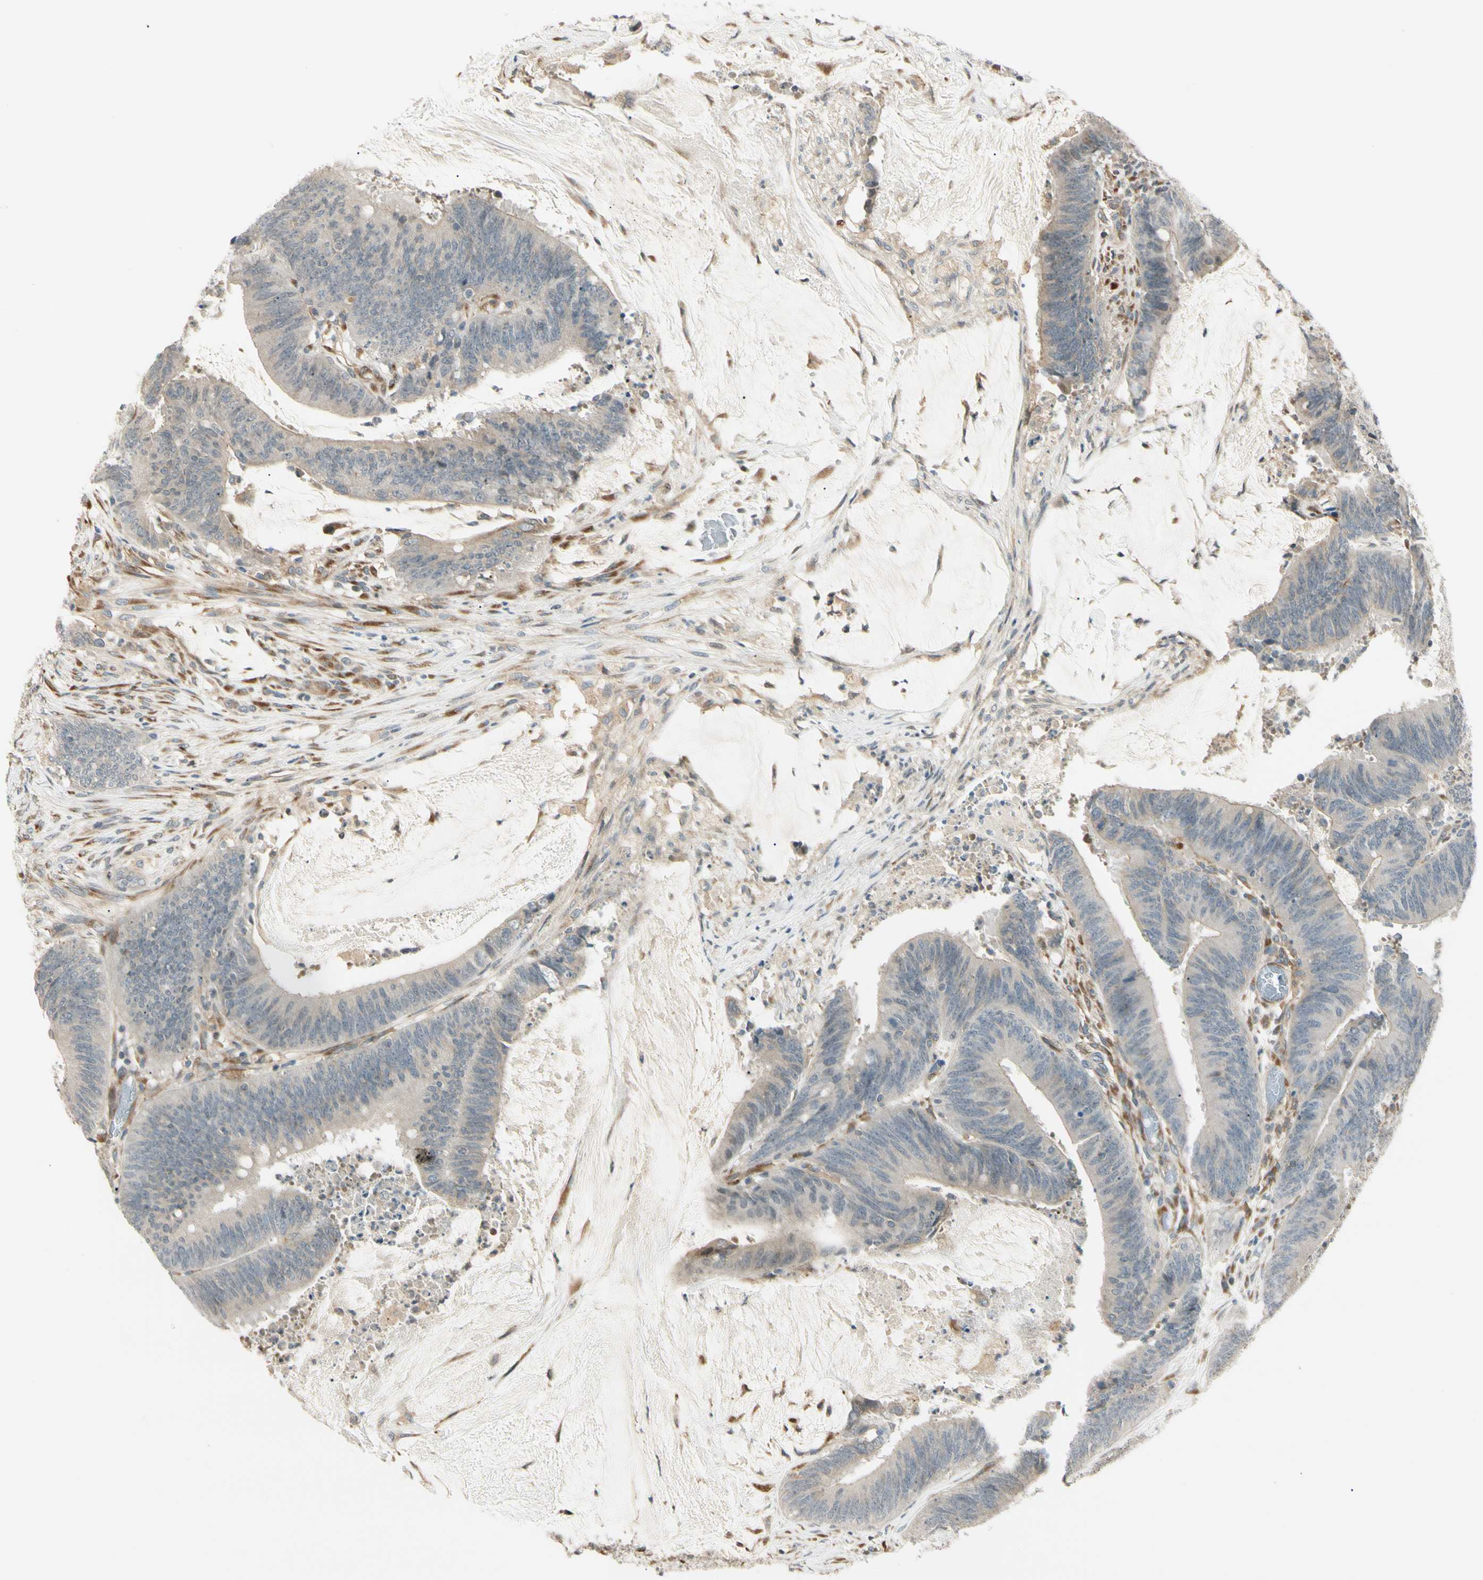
{"staining": {"intensity": "negative", "quantity": "none", "location": "none"}, "tissue": "colorectal cancer", "cell_type": "Tumor cells", "image_type": "cancer", "snomed": [{"axis": "morphology", "description": "Adenocarcinoma, NOS"}, {"axis": "topography", "description": "Rectum"}], "caption": "The IHC image has no significant staining in tumor cells of colorectal adenocarcinoma tissue.", "gene": "FNDC3B", "patient": {"sex": "female", "age": 66}}